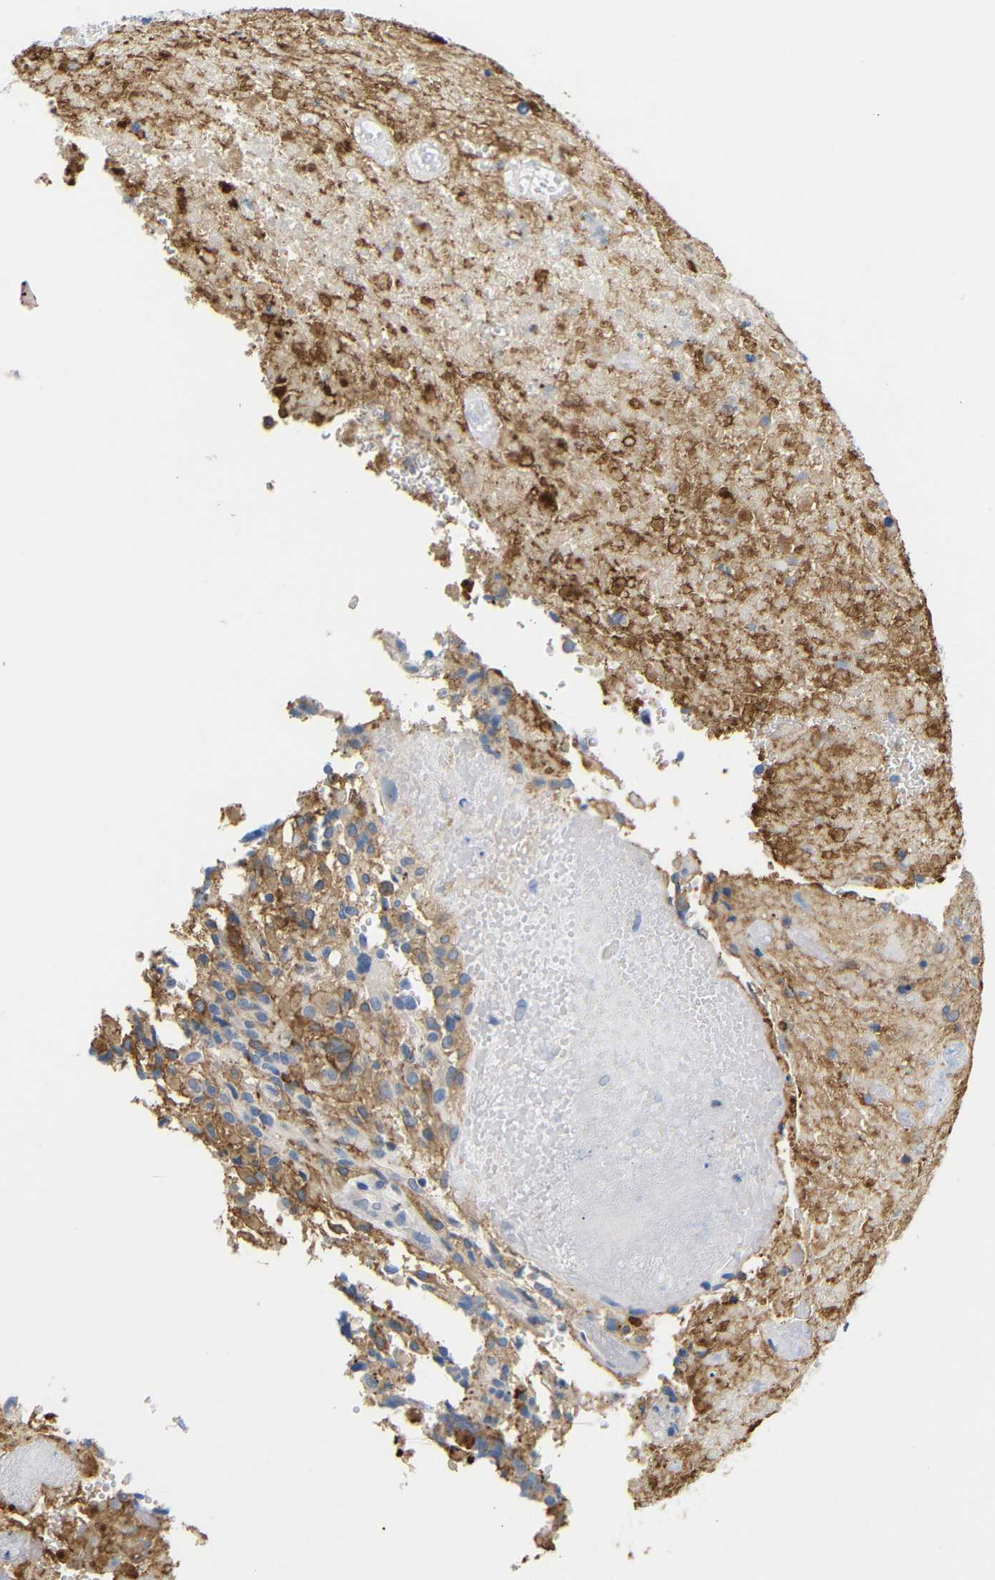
{"staining": {"intensity": "moderate", "quantity": "<25%", "location": "cytoplasmic/membranous"}, "tissue": "glioma", "cell_type": "Tumor cells", "image_type": "cancer", "snomed": [{"axis": "morphology", "description": "Glioma, malignant, High grade"}, {"axis": "topography", "description": "Brain"}], "caption": "Human malignant glioma (high-grade) stained with a protein marker shows moderate staining in tumor cells.", "gene": "HLA-DQB1", "patient": {"sex": "male", "age": 71}}